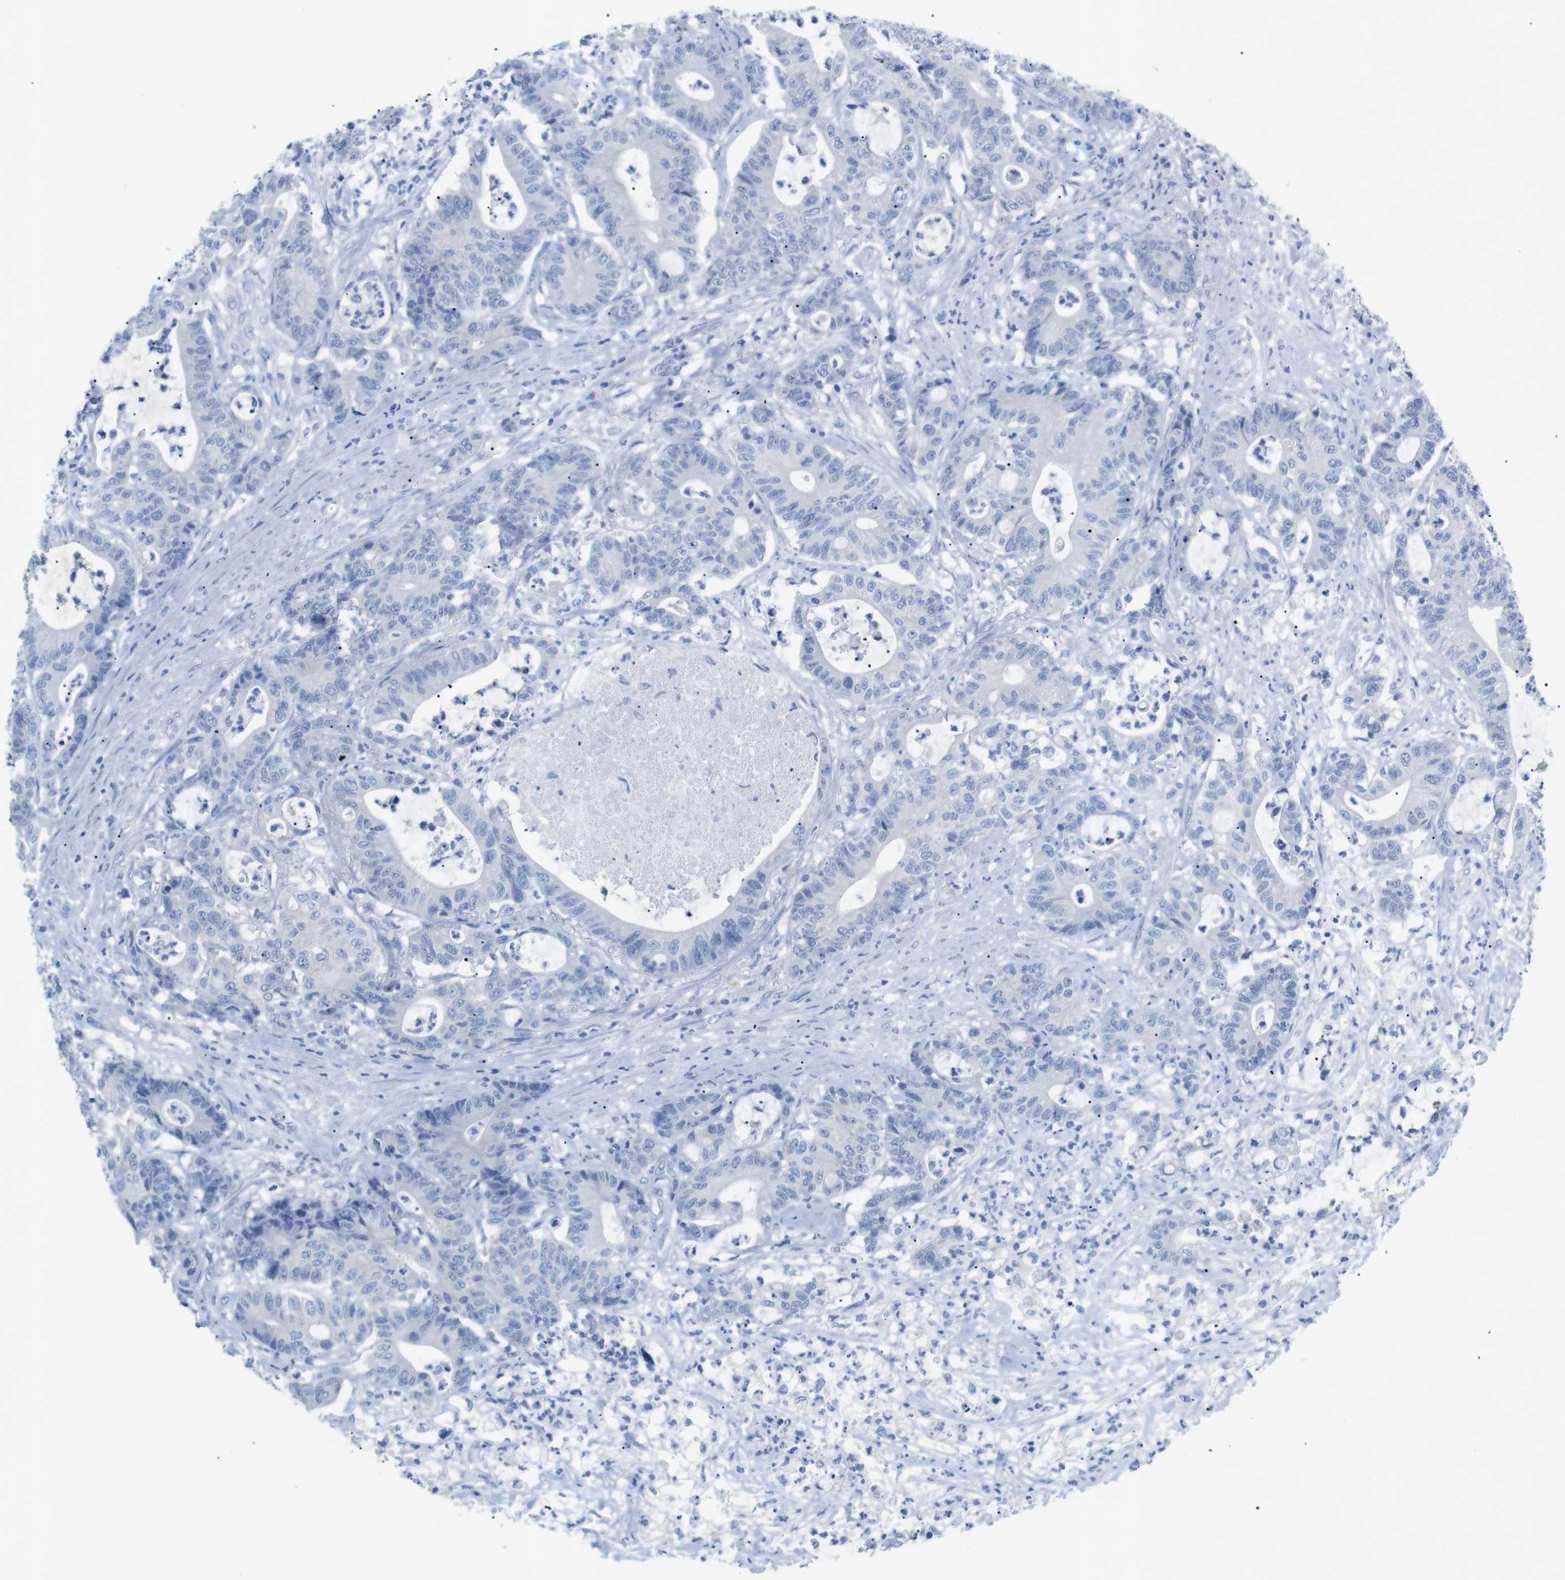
{"staining": {"intensity": "negative", "quantity": "none", "location": "none"}, "tissue": "colorectal cancer", "cell_type": "Tumor cells", "image_type": "cancer", "snomed": [{"axis": "morphology", "description": "Adenocarcinoma, NOS"}, {"axis": "topography", "description": "Colon"}], "caption": "Immunohistochemistry histopathology image of neoplastic tissue: human adenocarcinoma (colorectal) stained with DAB (3,3'-diaminobenzidine) reveals no significant protein expression in tumor cells. (Immunohistochemistry (ihc), brightfield microscopy, high magnification).", "gene": "SALL4", "patient": {"sex": "female", "age": 84}}